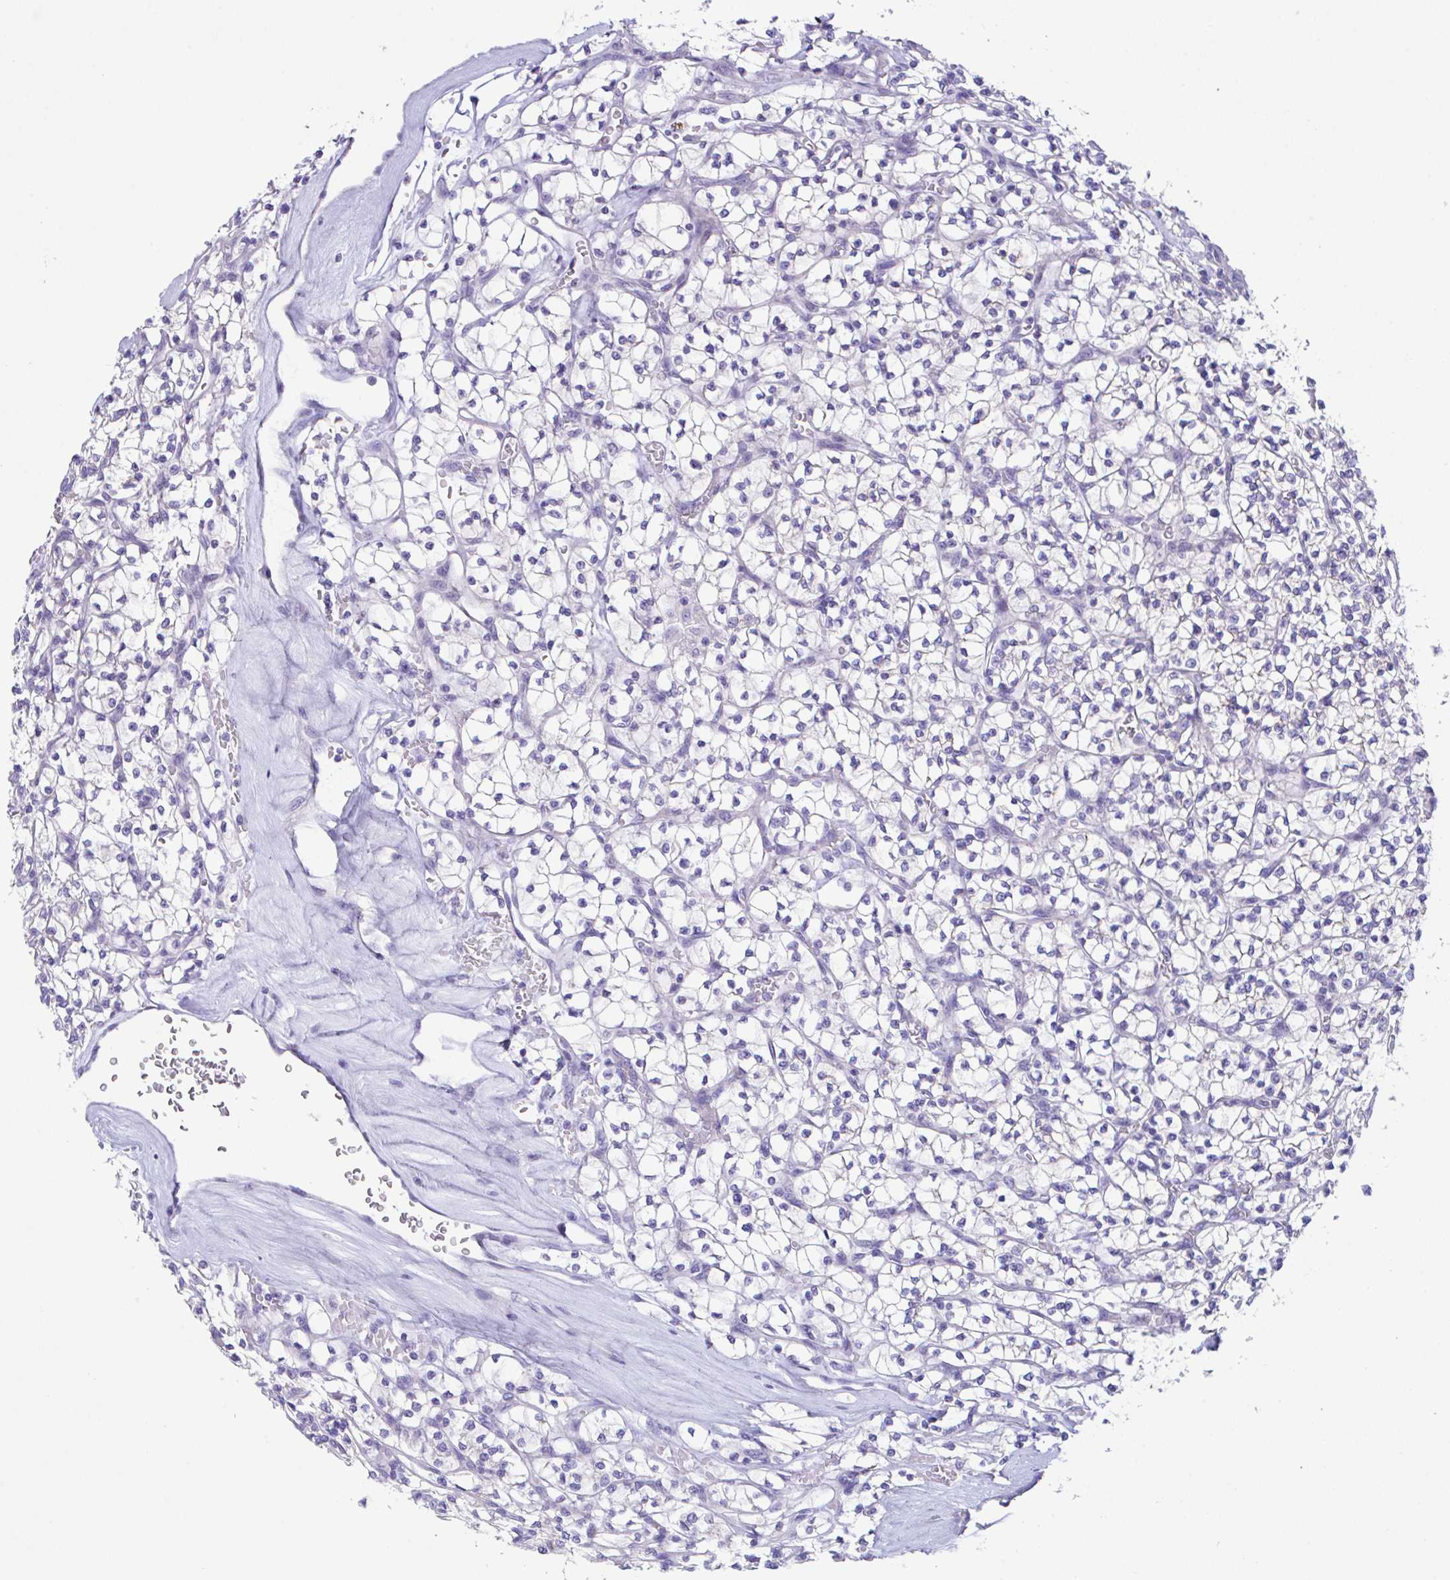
{"staining": {"intensity": "negative", "quantity": "none", "location": "none"}, "tissue": "renal cancer", "cell_type": "Tumor cells", "image_type": "cancer", "snomed": [{"axis": "morphology", "description": "Adenocarcinoma, NOS"}, {"axis": "topography", "description": "Kidney"}], "caption": "A micrograph of renal adenocarcinoma stained for a protein shows no brown staining in tumor cells.", "gene": "SLC16A6", "patient": {"sex": "female", "age": 64}}